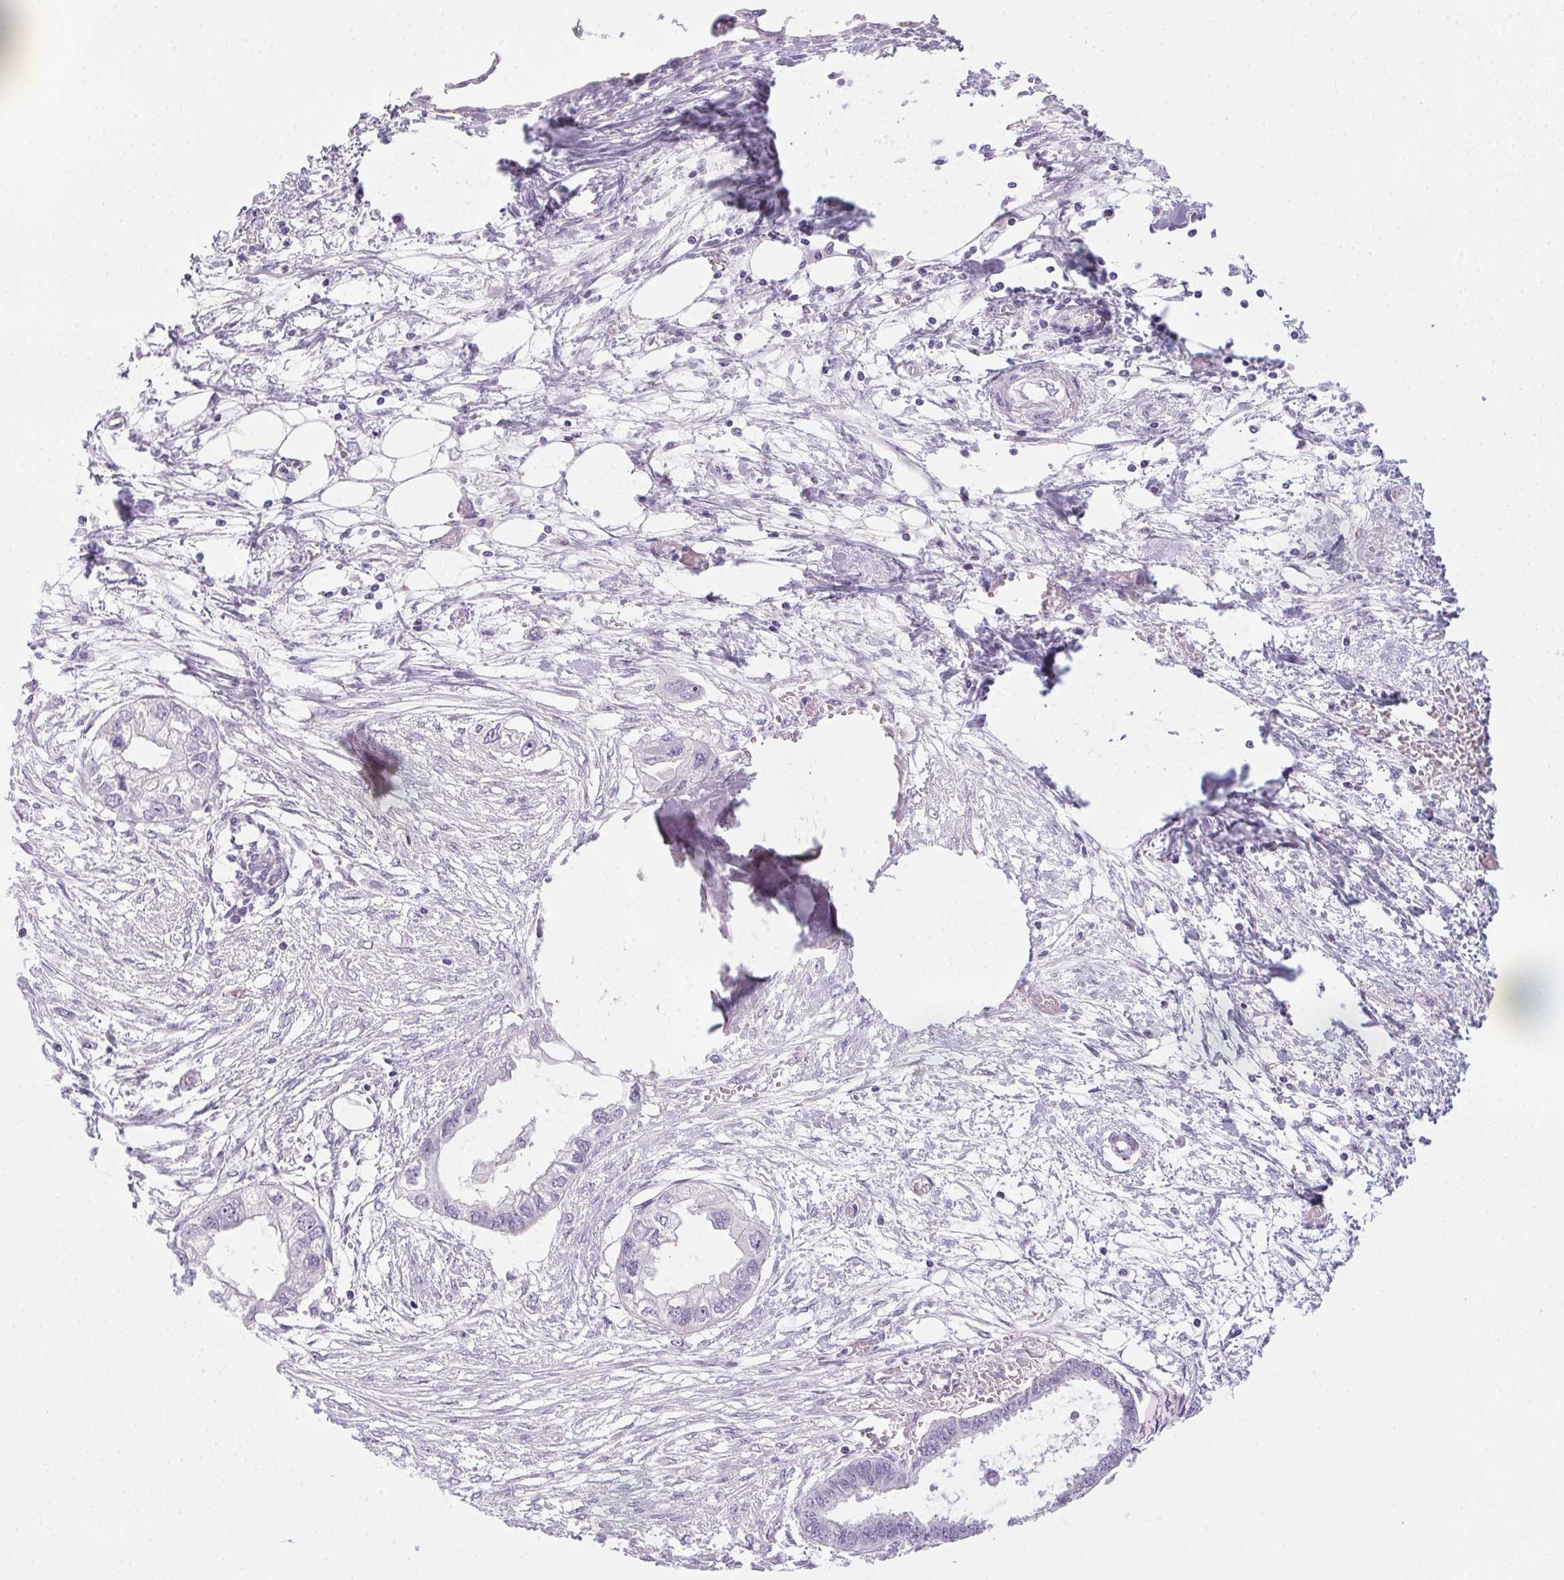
{"staining": {"intensity": "negative", "quantity": "none", "location": "none"}, "tissue": "endometrial cancer", "cell_type": "Tumor cells", "image_type": "cancer", "snomed": [{"axis": "morphology", "description": "Adenocarcinoma, NOS"}, {"axis": "morphology", "description": "Adenocarcinoma, metastatic, NOS"}, {"axis": "topography", "description": "Adipose tissue"}, {"axis": "topography", "description": "Endometrium"}], "caption": "IHC of endometrial adenocarcinoma reveals no positivity in tumor cells. (DAB (3,3'-diaminobenzidine) IHC, high magnification).", "gene": "POPDC2", "patient": {"sex": "female", "age": 67}}